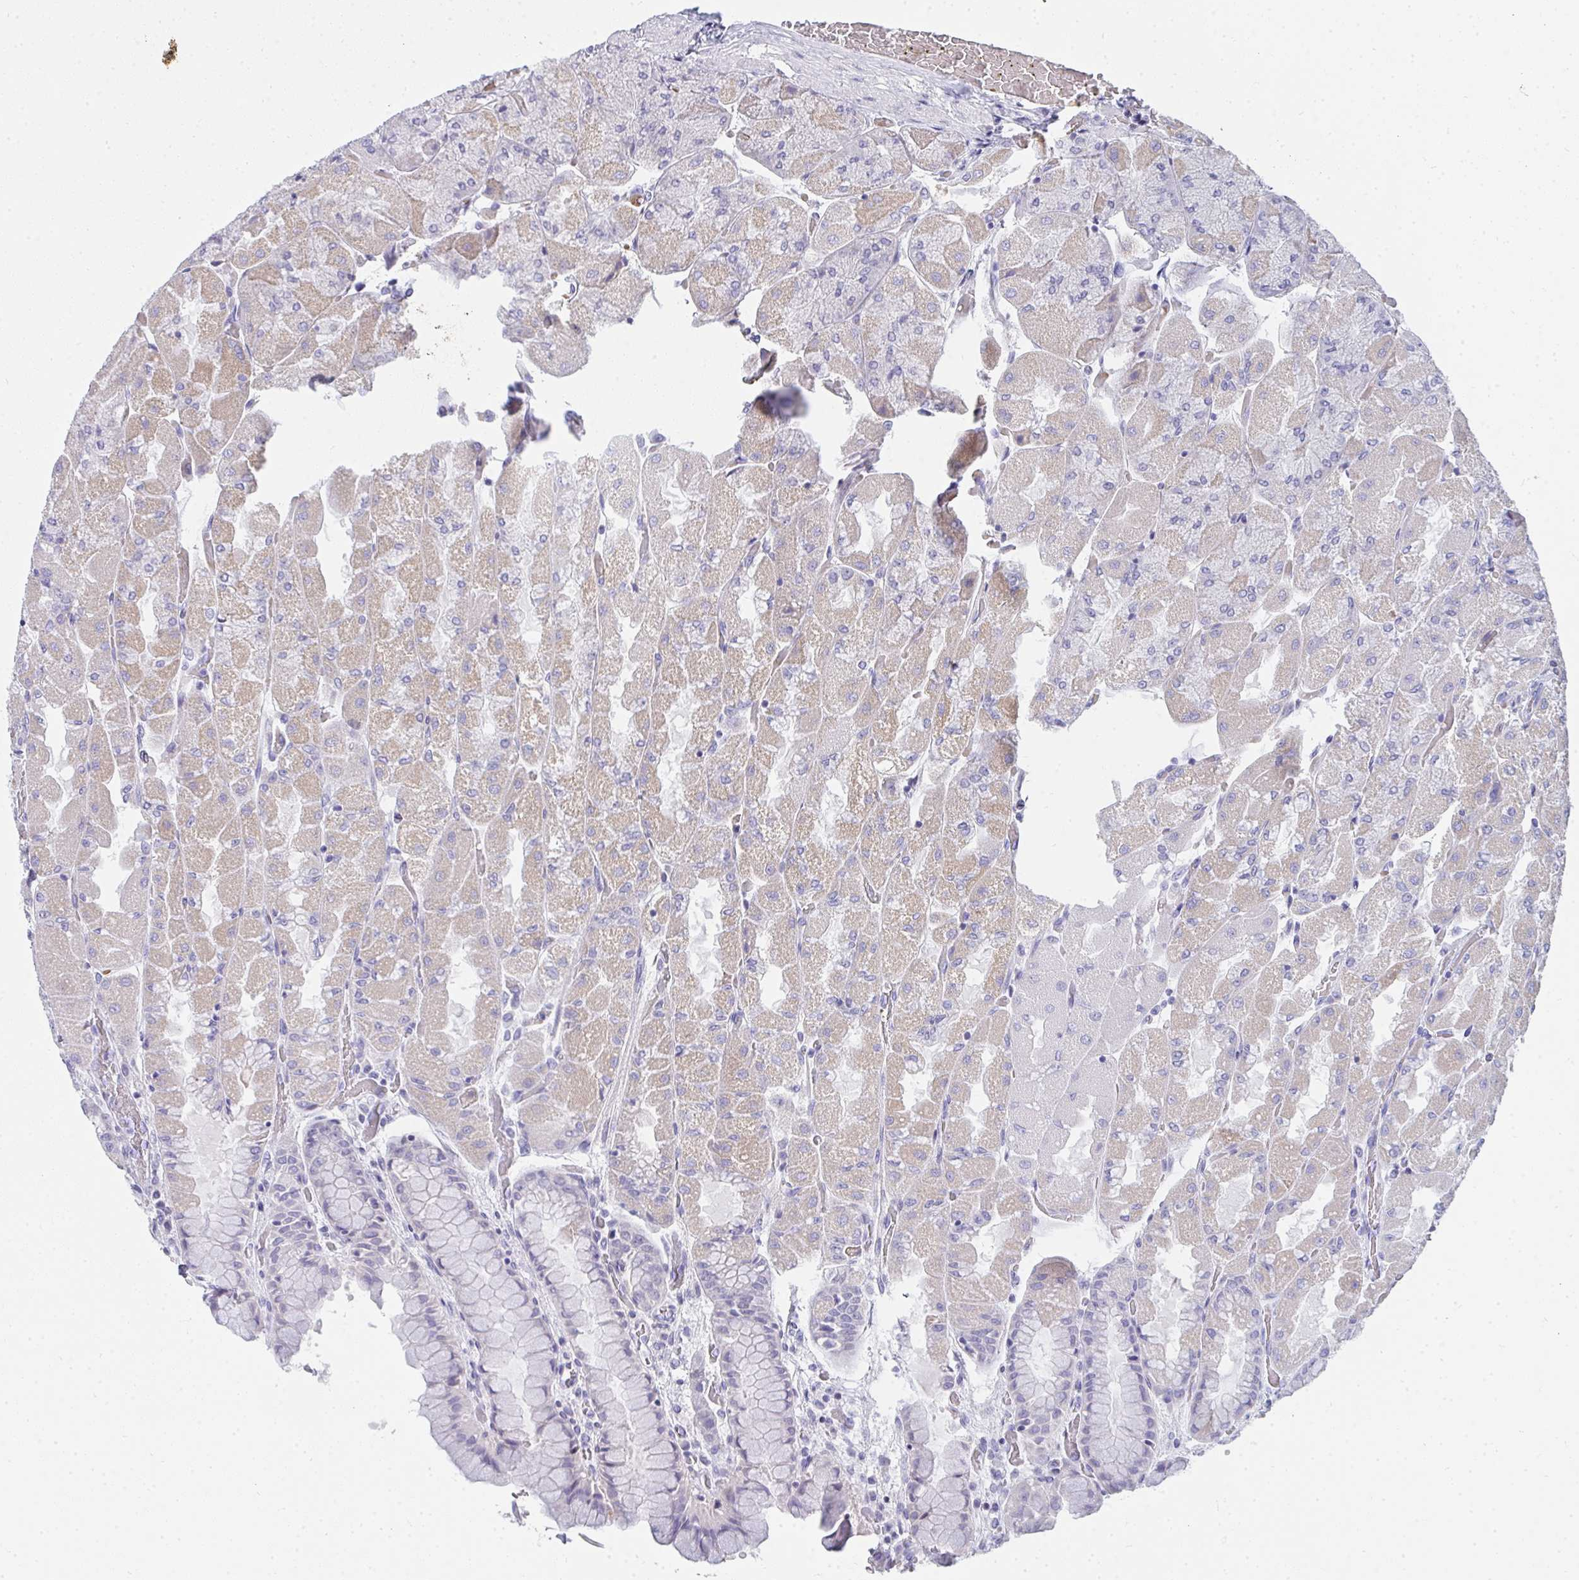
{"staining": {"intensity": "weak", "quantity": "<25%", "location": "cytoplasmic/membranous"}, "tissue": "stomach", "cell_type": "Glandular cells", "image_type": "normal", "snomed": [{"axis": "morphology", "description": "Normal tissue, NOS"}, {"axis": "topography", "description": "Stomach"}], "caption": "Glandular cells show no significant expression in unremarkable stomach. Nuclei are stained in blue.", "gene": "ZNF182", "patient": {"sex": "female", "age": 61}}